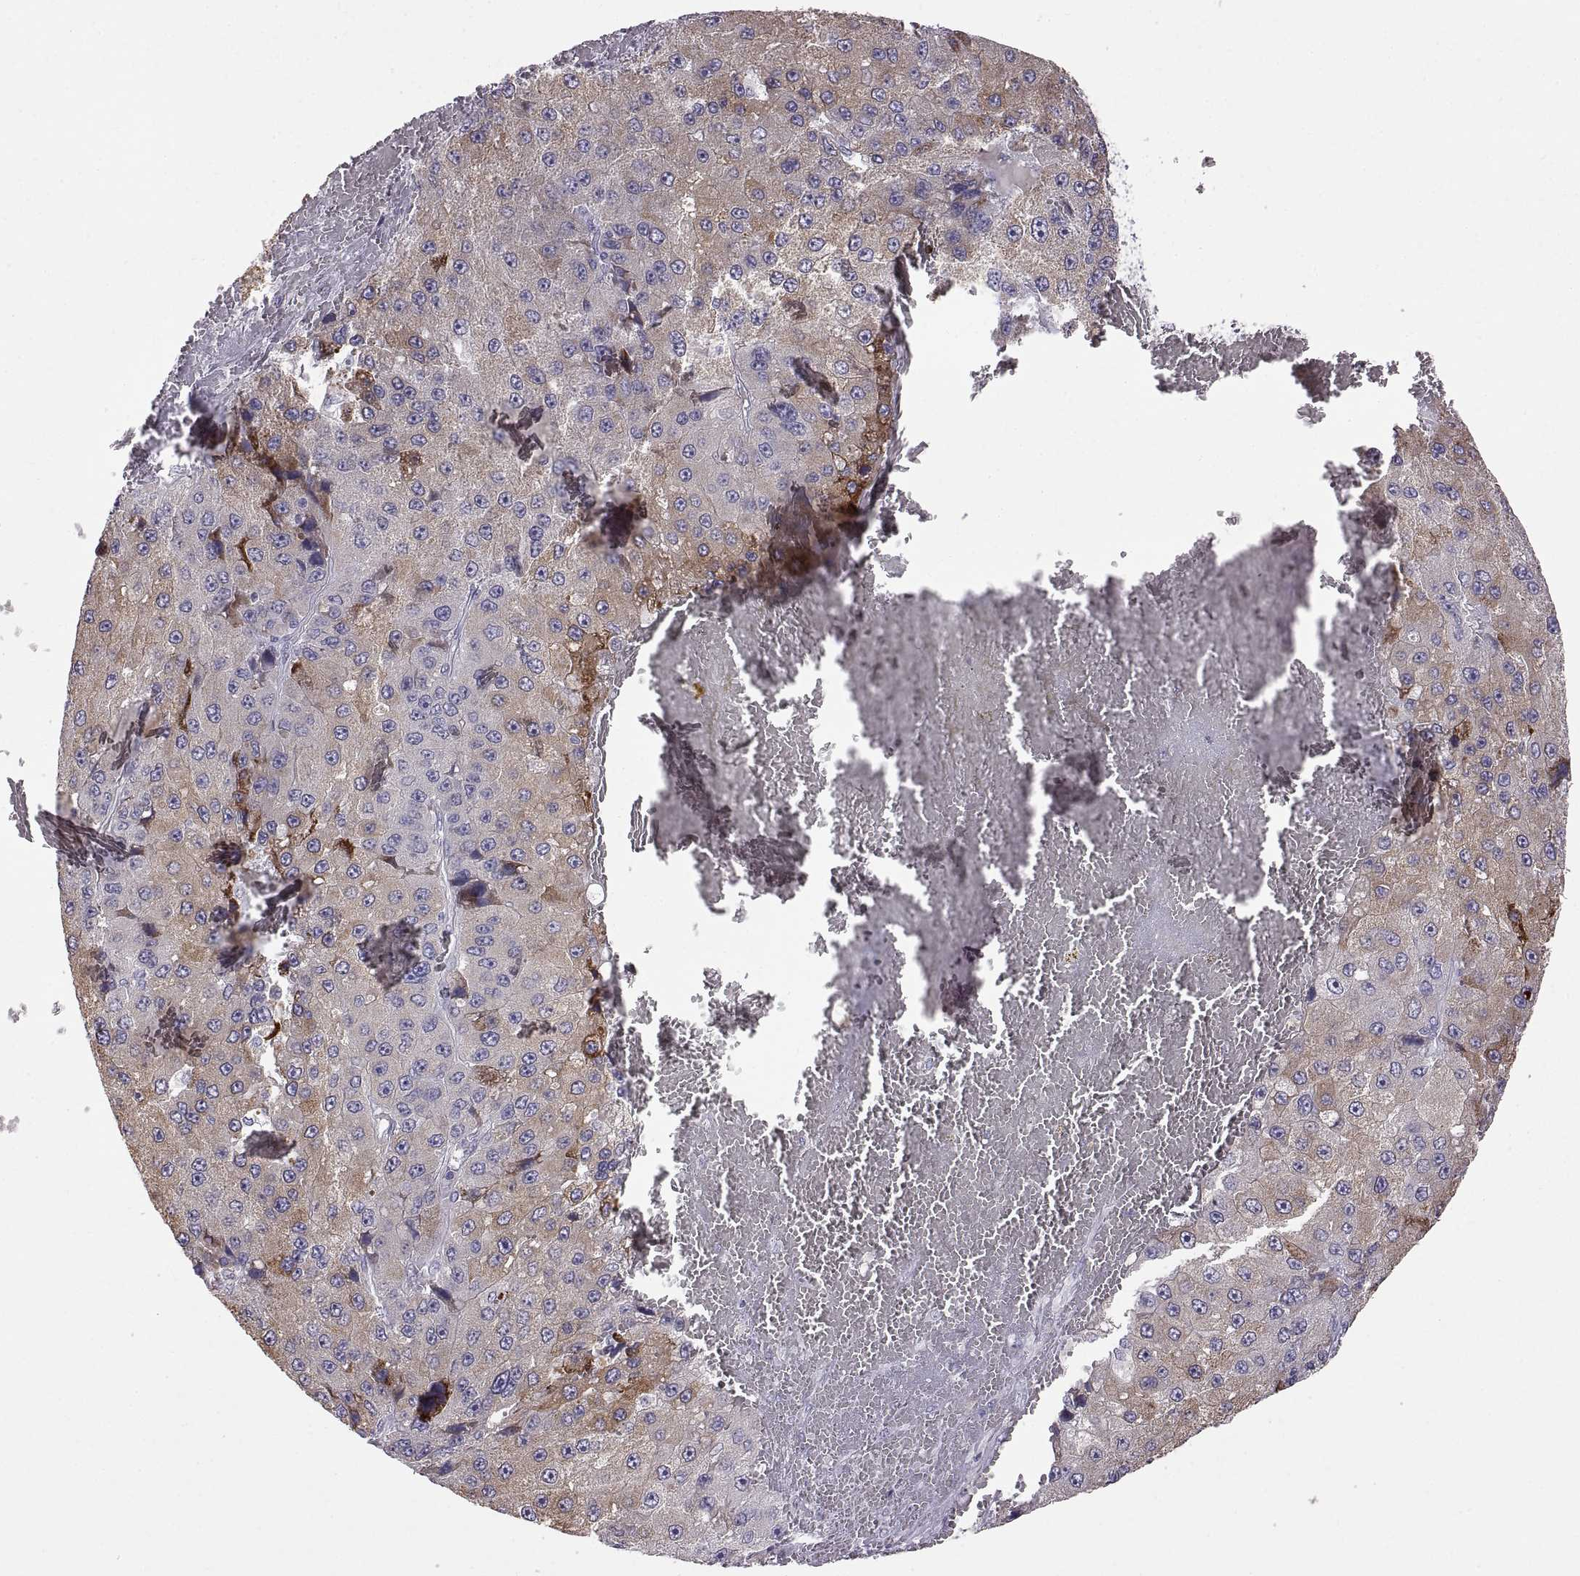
{"staining": {"intensity": "weak", "quantity": "25%-75%", "location": "cytoplasmic/membranous"}, "tissue": "liver cancer", "cell_type": "Tumor cells", "image_type": "cancer", "snomed": [{"axis": "morphology", "description": "Carcinoma, Hepatocellular, NOS"}, {"axis": "topography", "description": "Liver"}], "caption": "Immunohistochemistry (IHC) image of human liver cancer stained for a protein (brown), which displays low levels of weak cytoplasmic/membranous expression in about 25%-75% of tumor cells.", "gene": "WFDC8", "patient": {"sex": "female", "age": 73}}